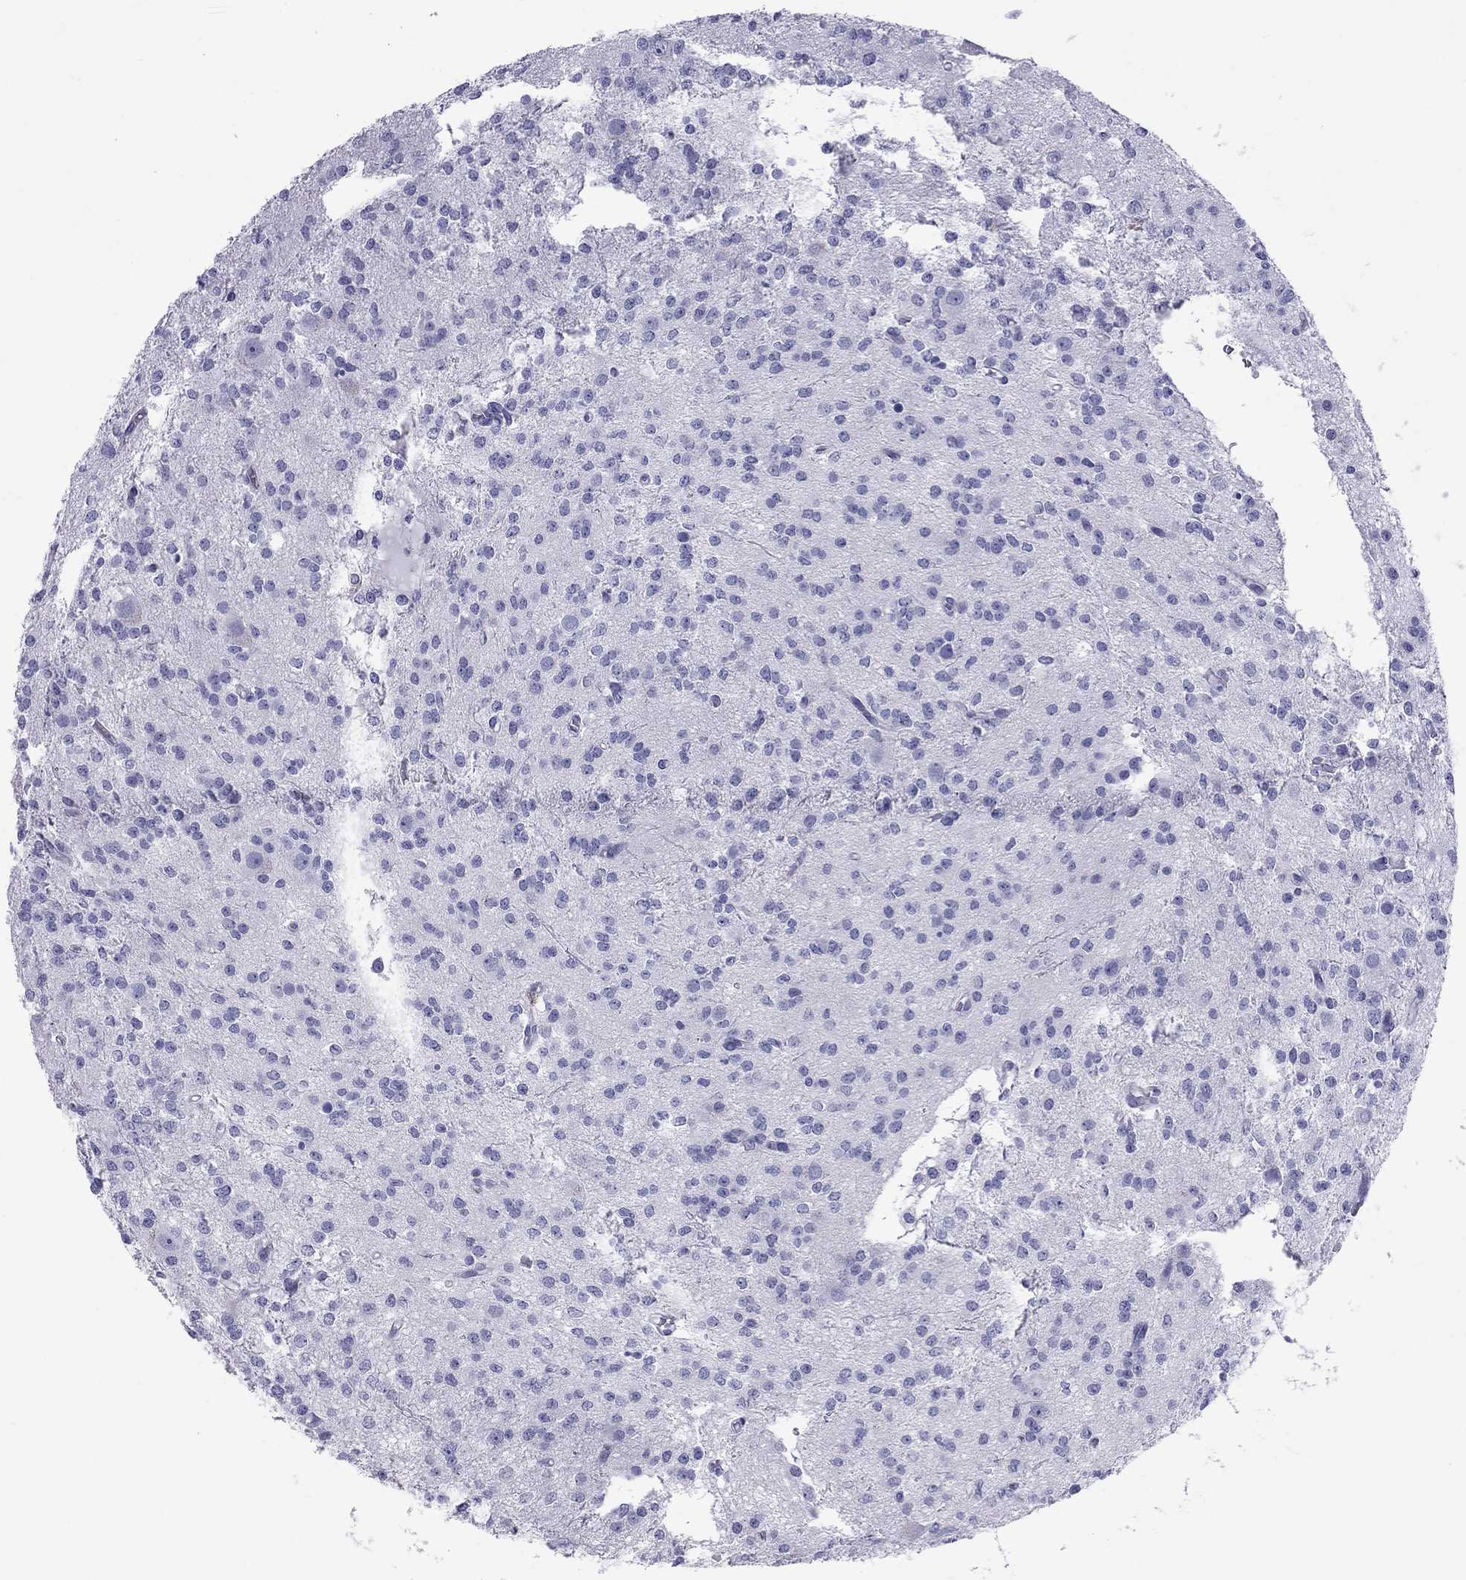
{"staining": {"intensity": "negative", "quantity": "none", "location": "none"}, "tissue": "glioma", "cell_type": "Tumor cells", "image_type": "cancer", "snomed": [{"axis": "morphology", "description": "Glioma, malignant, Low grade"}, {"axis": "topography", "description": "Brain"}], "caption": "Glioma was stained to show a protein in brown. There is no significant positivity in tumor cells.", "gene": "FSCN3", "patient": {"sex": "male", "age": 27}}